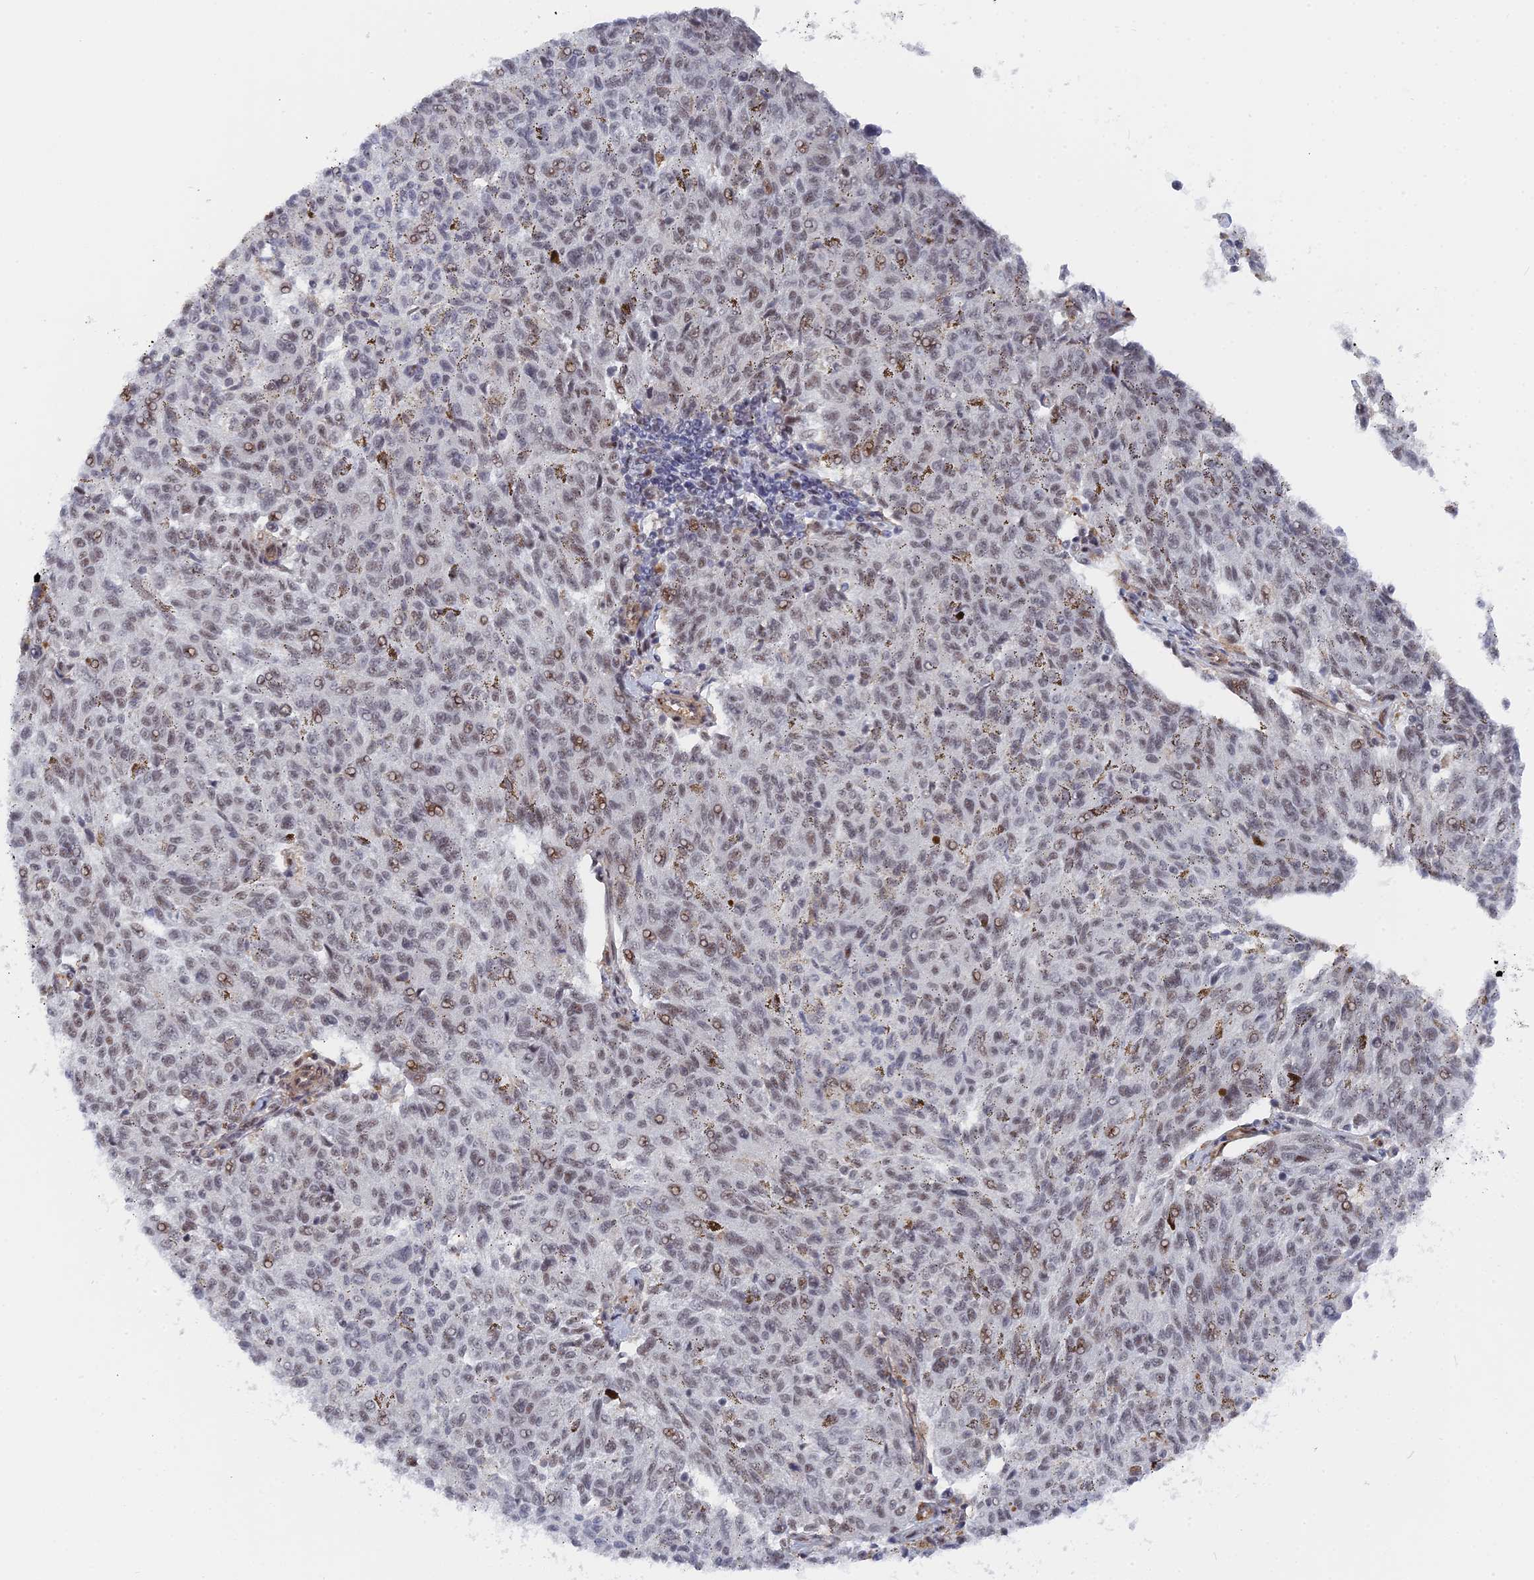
{"staining": {"intensity": "moderate", "quantity": "25%-75%", "location": "nuclear"}, "tissue": "melanoma", "cell_type": "Tumor cells", "image_type": "cancer", "snomed": [{"axis": "morphology", "description": "Malignant melanoma, NOS"}, {"axis": "topography", "description": "Skin"}], "caption": "A micrograph of melanoma stained for a protein reveals moderate nuclear brown staining in tumor cells.", "gene": "CCDC85A", "patient": {"sex": "female", "age": 72}}